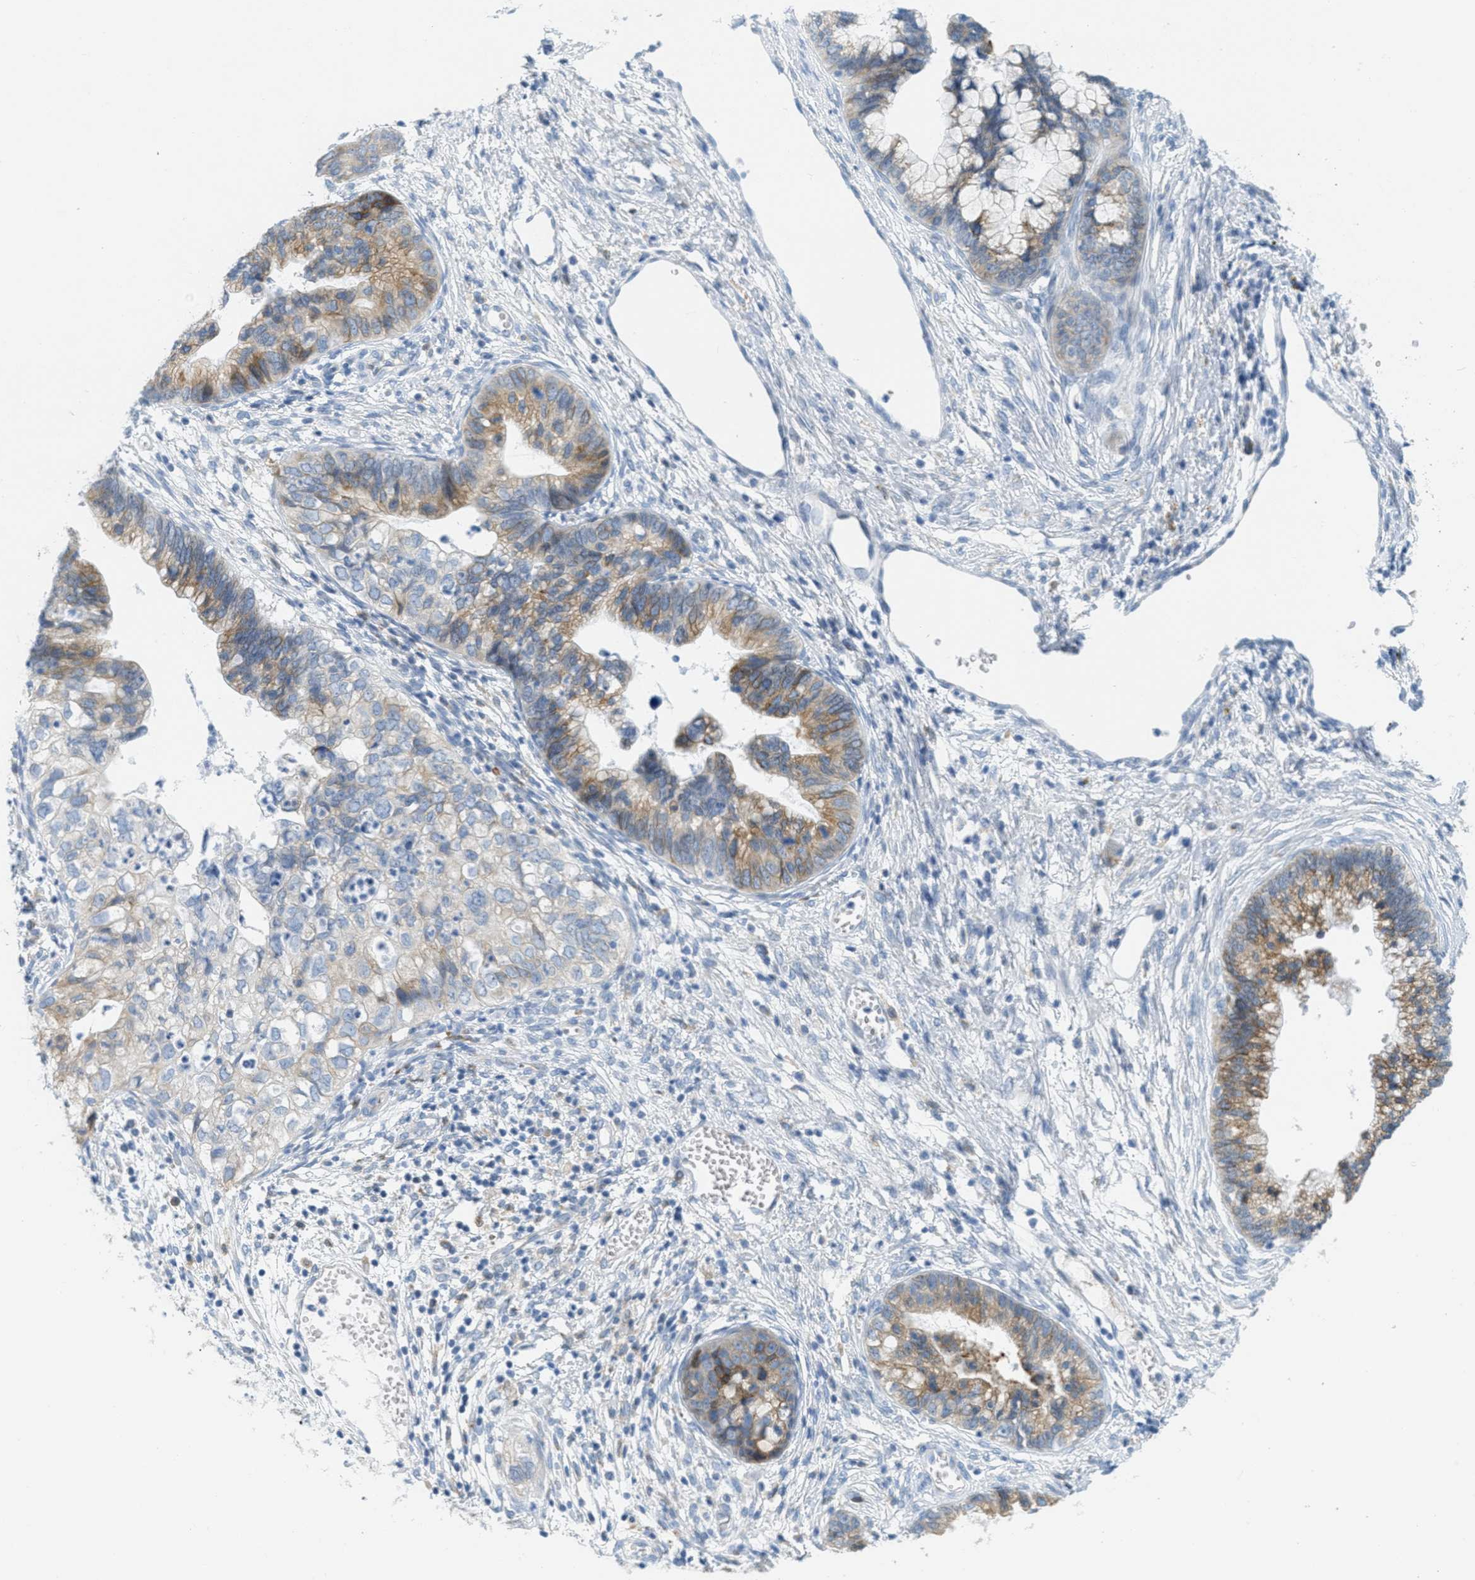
{"staining": {"intensity": "moderate", "quantity": ">75%", "location": "cytoplasmic/membranous"}, "tissue": "cervical cancer", "cell_type": "Tumor cells", "image_type": "cancer", "snomed": [{"axis": "morphology", "description": "Adenocarcinoma, NOS"}, {"axis": "topography", "description": "Cervix"}], "caption": "IHC photomicrograph of neoplastic tissue: human adenocarcinoma (cervical) stained using immunohistochemistry displays medium levels of moderate protein expression localized specifically in the cytoplasmic/membranous of tumor cells, appearing as a cytoplasmic/membranous brown color.", "gene": "TEX264", "patient": {"sex": "female", "age": 44}}